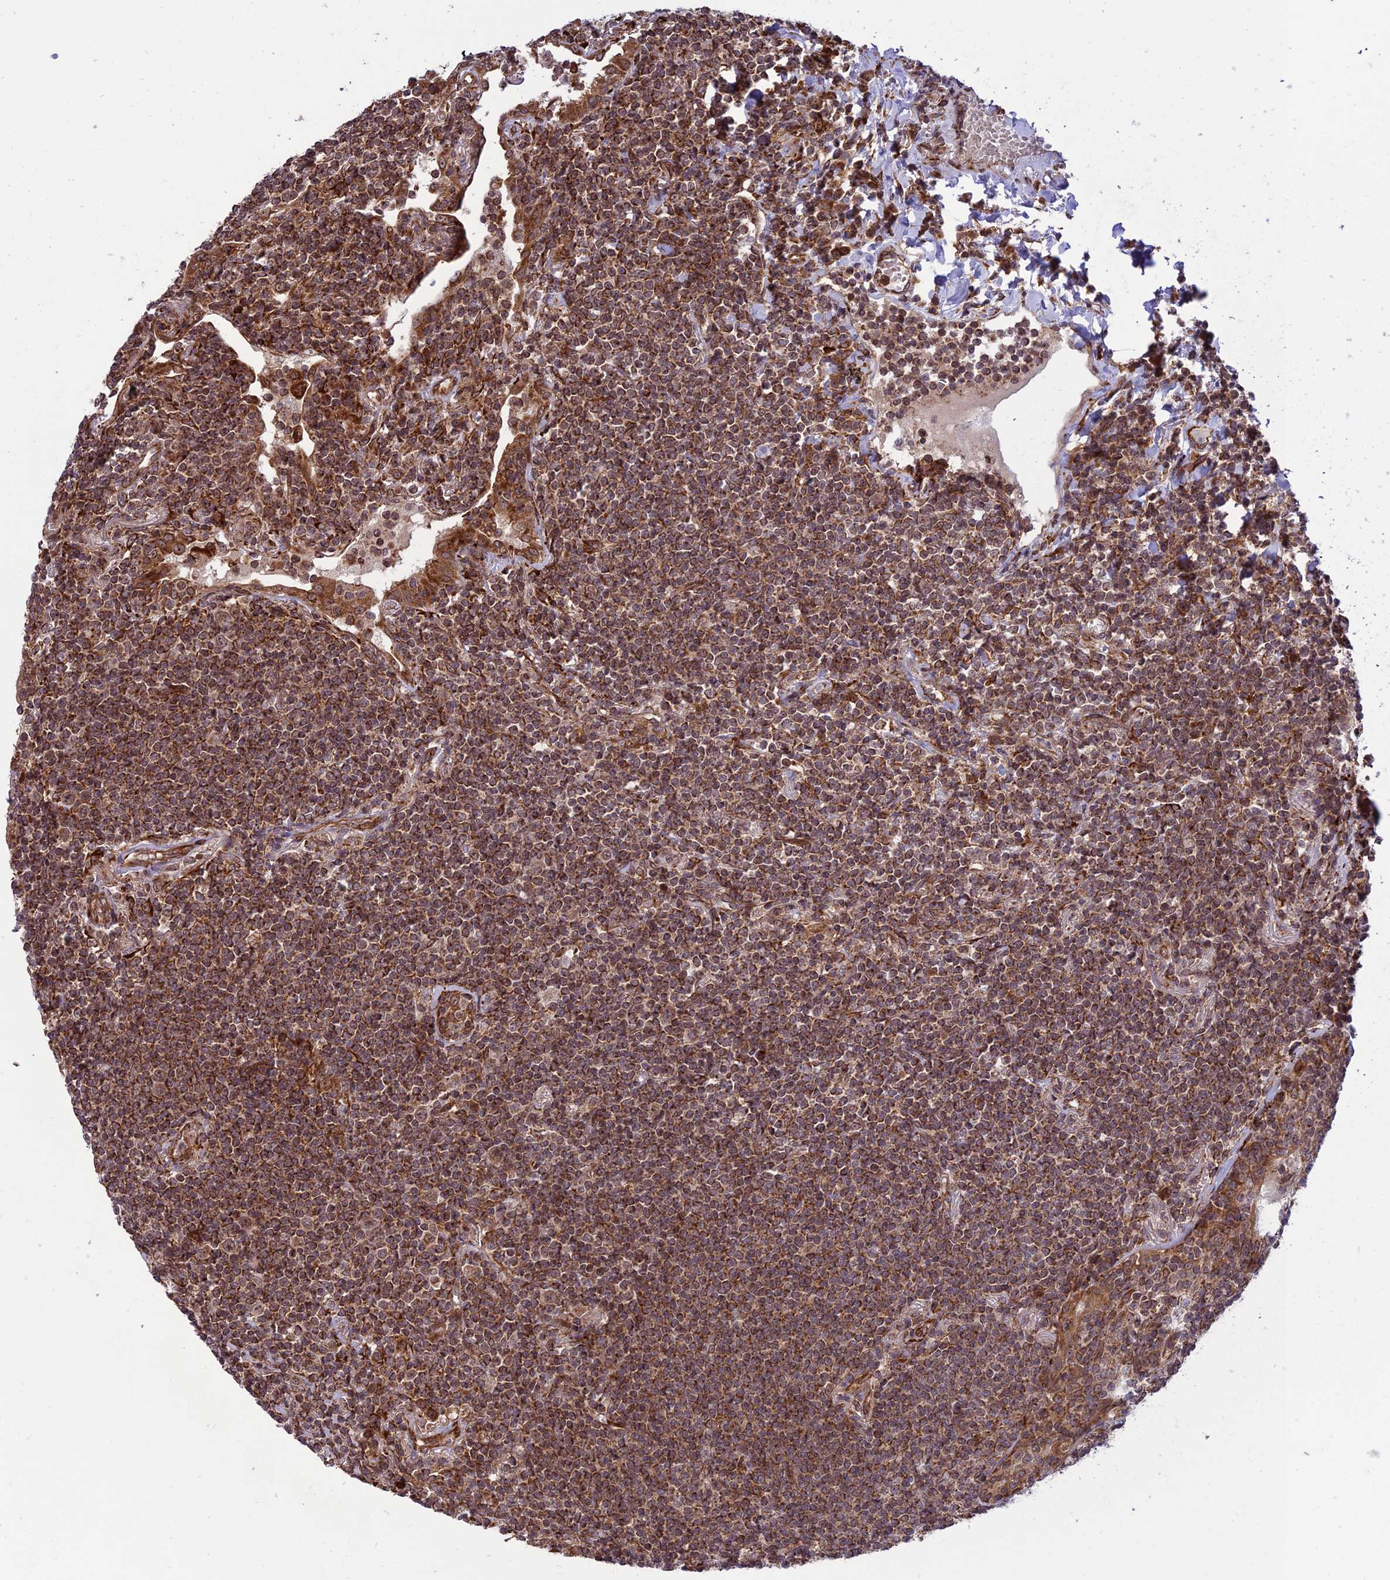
{"staining": {"intensity": "moderate", "quantity": ">75%", "location": "cytoplasmic/membranous"}, "tissue": "lymphoma", "cell_type": "Tumor cells", "image_type": "cancer", "snomed": [{"axis": "morphology", "description": "Malignant lymphoma, non-Hodgkin's type, Low grade"}, {"axis": "topography", "description": "Lung"}], "caption": "High-power microscopy captured an immunohistochemistry photomicrograph of lymphoma, revealing moderate cytoplasmic/membranous positivity in approximately >75% of tumor cells.", "gene": "CRTAP", "patient": {"sex": "female", "age": 71}}